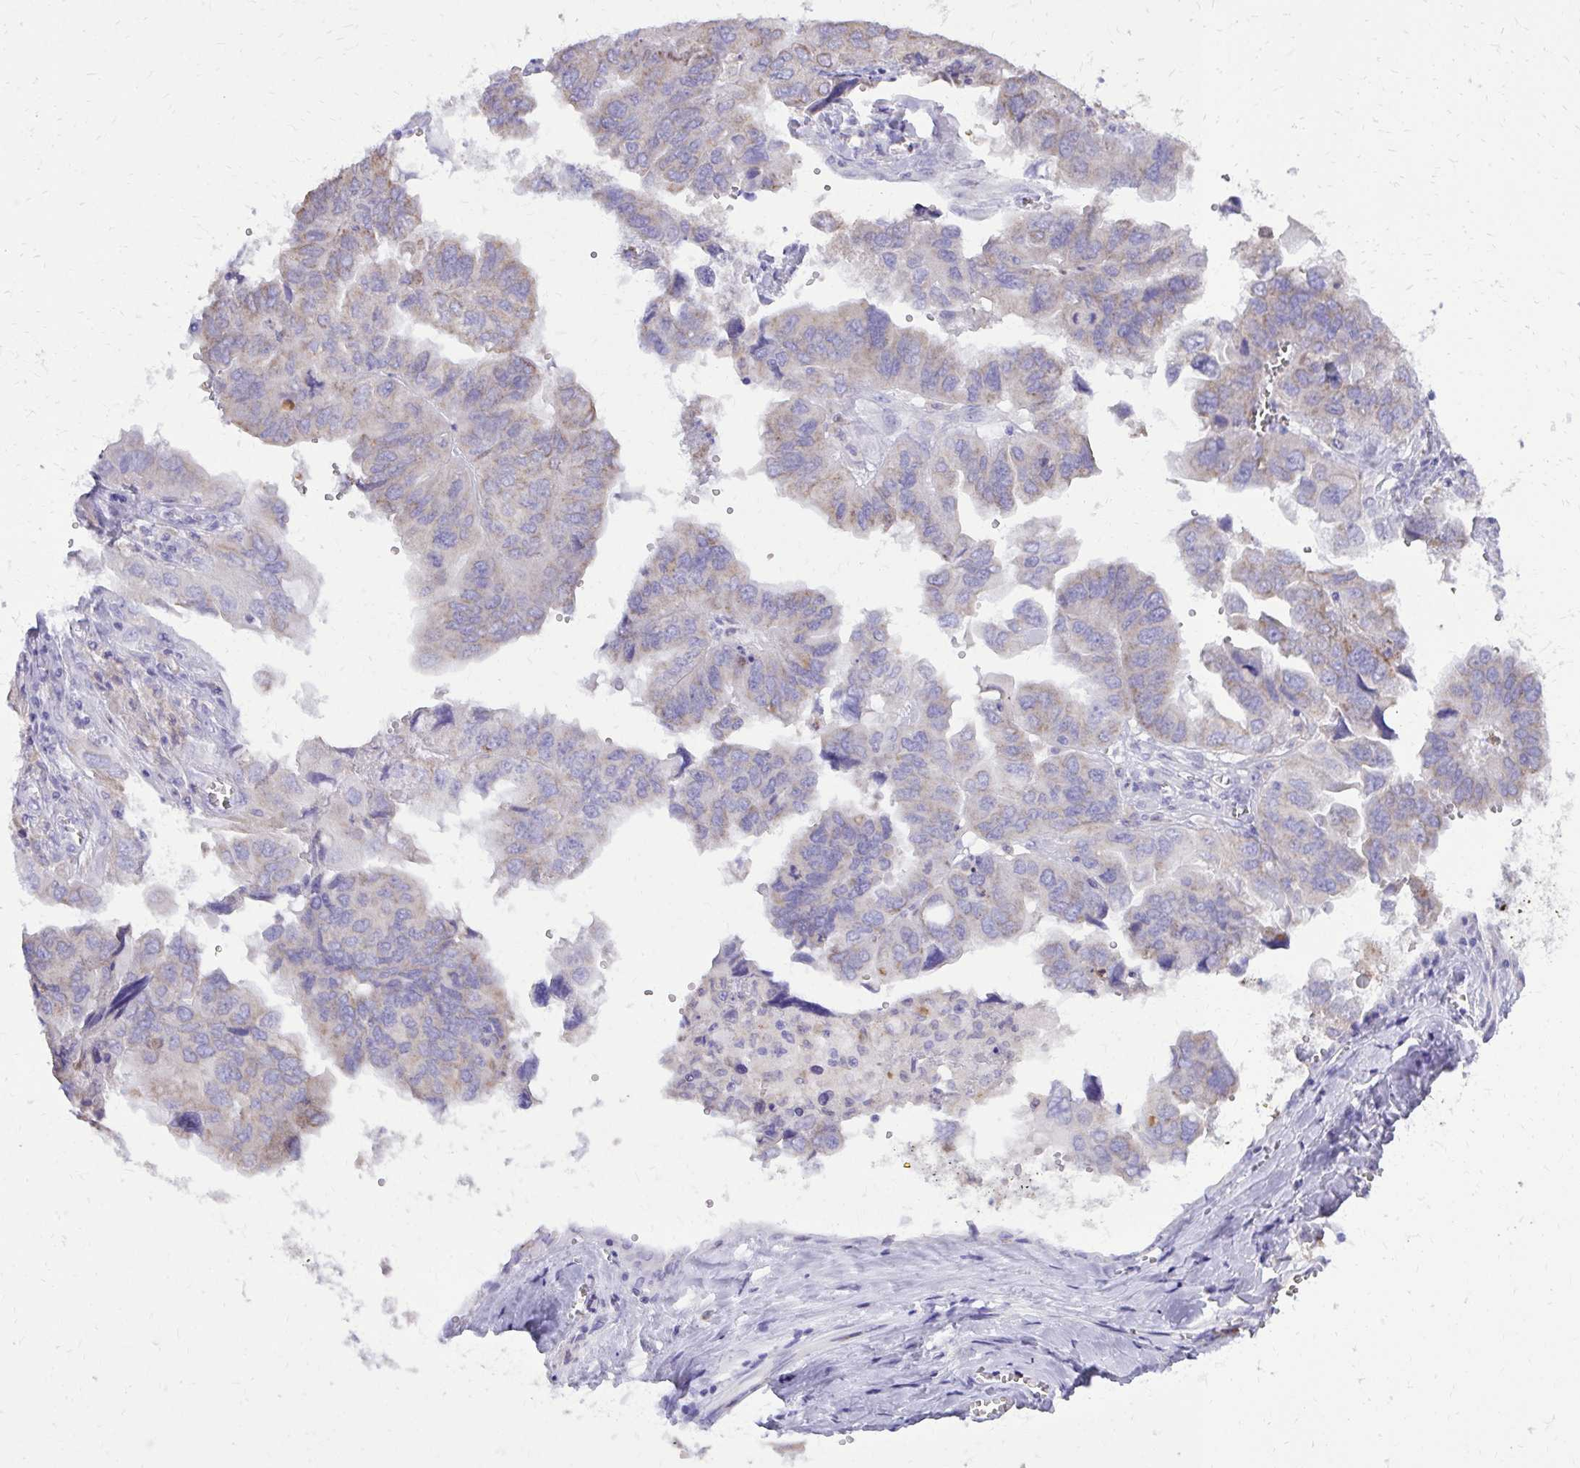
{"staining": {"intensity": "negative", "quantity": "none", "location": "none"}, "tissue": "ovarian cancer", "cell_type": "Tumor cells", "image_type": "cancer", "snomed": [{"axis": "morphology", "description": "Cystadenocarcinoma, serous, NOS"}, {"axis": "topography", "description": "Ovary"}], "caption": "The photomicrograph reveals no staining of tumor cells in ovarian serous cystadenocarcinoma.", "gene": "CAT", "patient": {"sex": "female", "age": 79}}